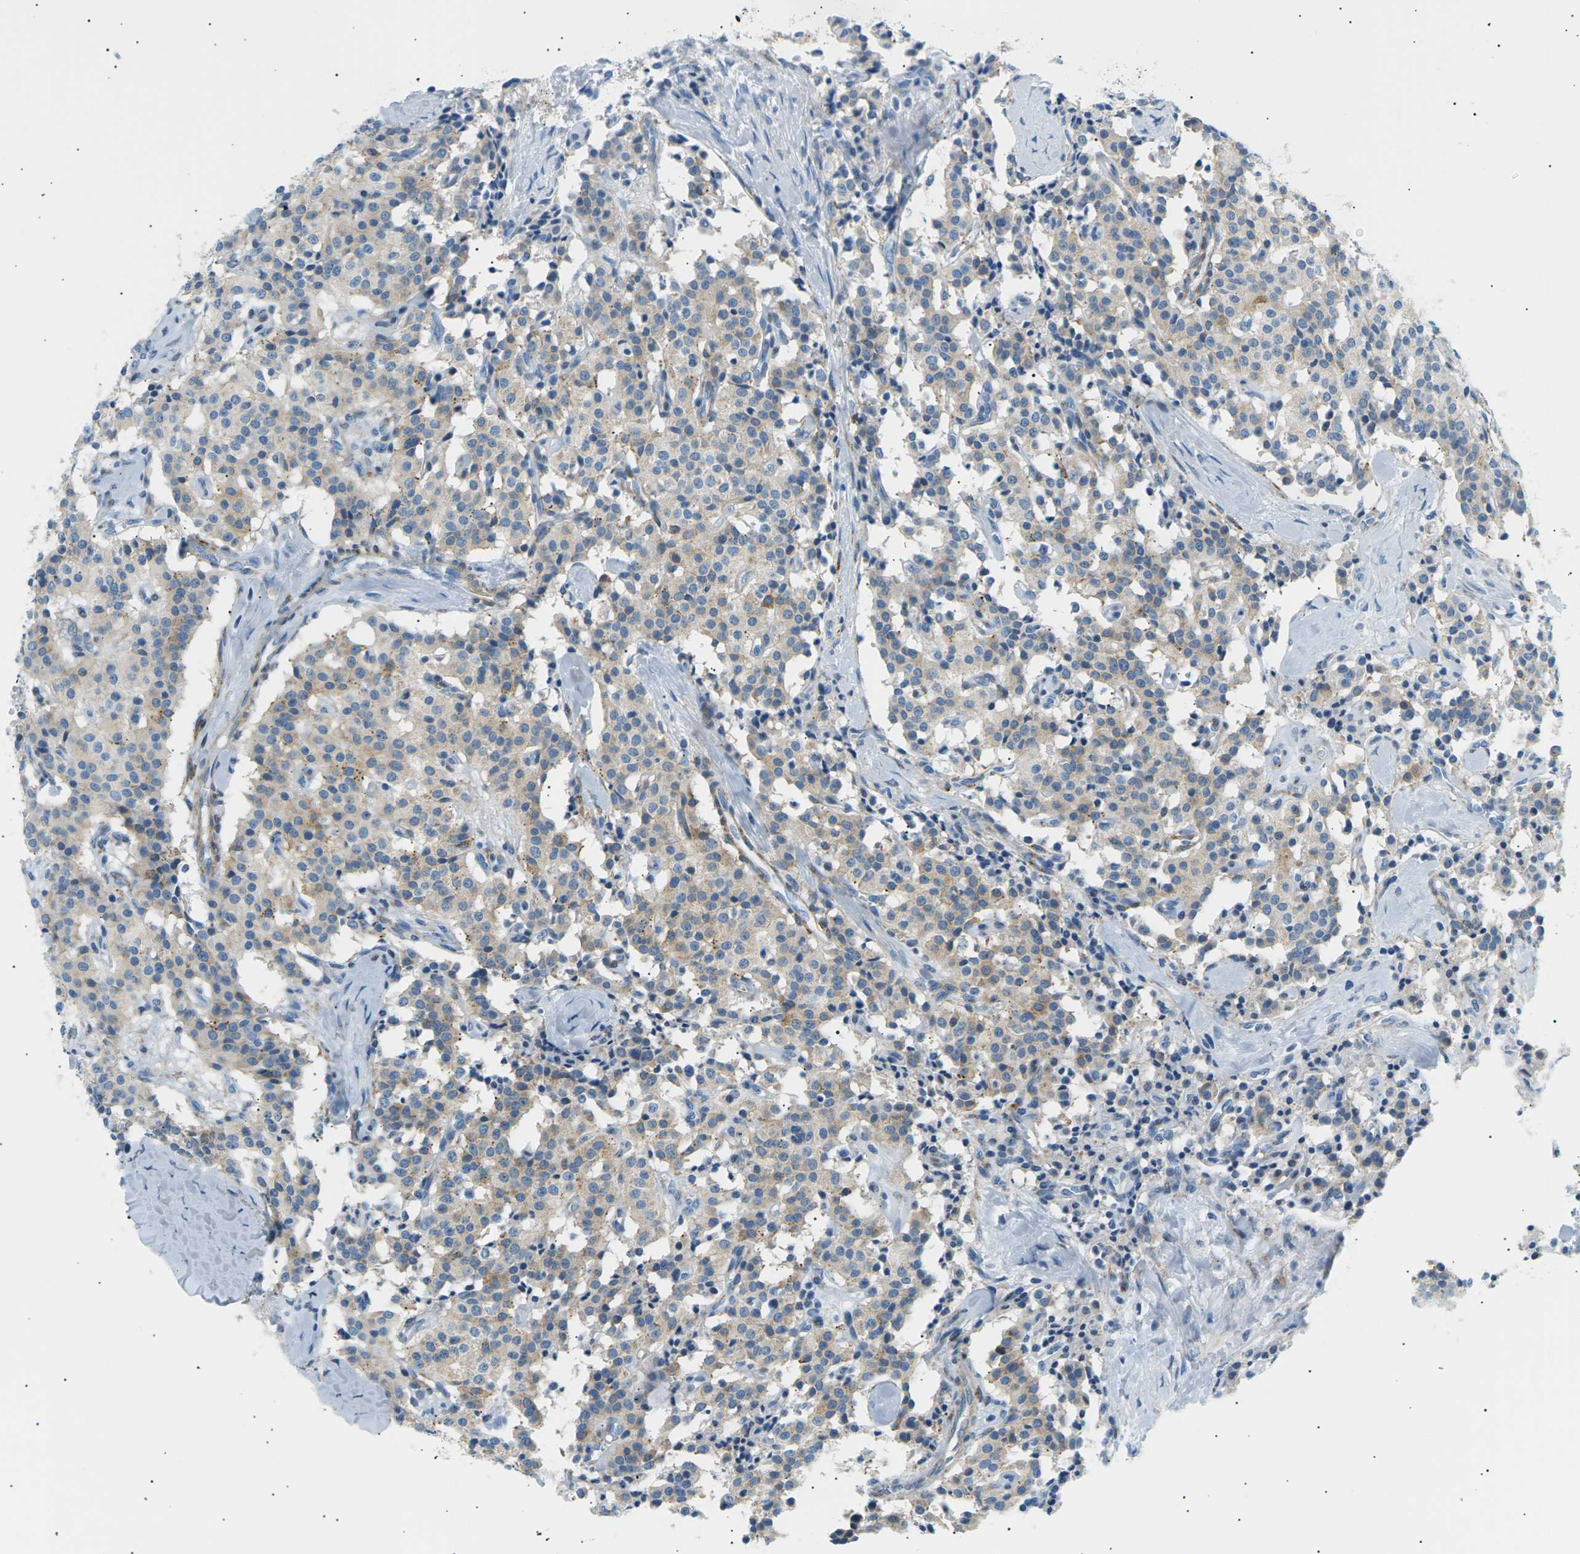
{"staining": {"intensity": "weak", "quantity": ">75%", "location": "cytoplasmic/membranous"}, "tissue": "carcinoid", "cell_type": "Tumor cells", "image_type": "cancer", "snomed": [{"axis": "morphology", "description": "Carcinoid, malignant, NOS"}, {"axis": "topography", "description": "Lung"}], "caption": "Carcinoid stained with DAB (3,3'-diaminobenzidine) immunohistochemistry displays low levels of weak cytoplasmic/membranous staining in about >75% of tumor cells.", "gene": "SEPTIN5", "patient": {"sex": "male", "age": 30}}